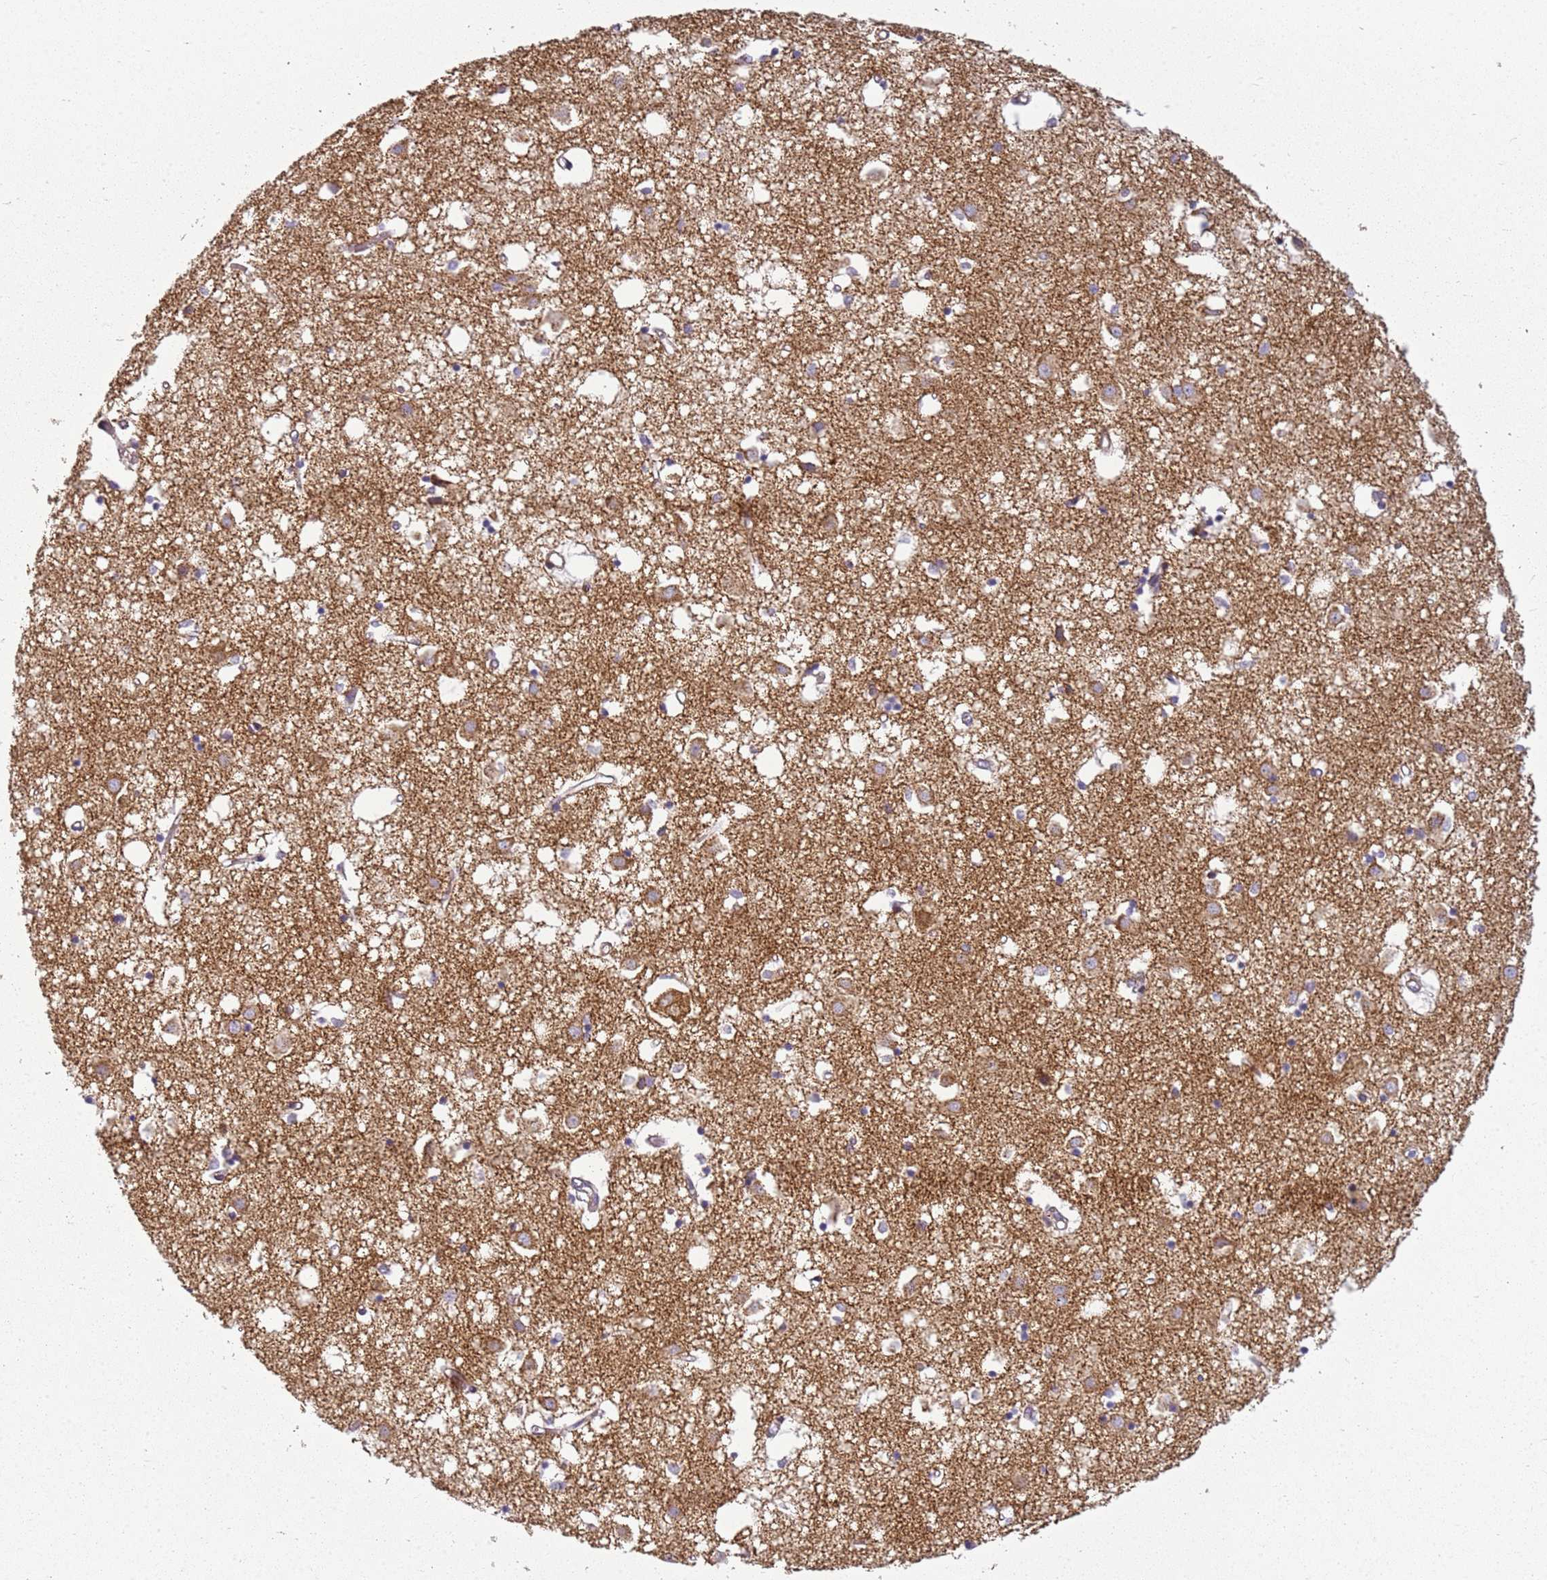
{"staining": {"intensity": "negative", "quantity": "none", "location": "none"}, "tissue": "caudate", "cell_type": "Glial cells", "image_type": "normal", "snomed": [{"axis": "morphology", "description": "Normal tissue, NOS"}, {"axis": "topography", "description": "Lateral ventricle wall"}], "caption": "Human caudate stained for a protein using immunohistochemistry demonstrates no positivity in glial cells.", "gene": "TMEM200C", "patient": {"sex": "male", "age": 70}}